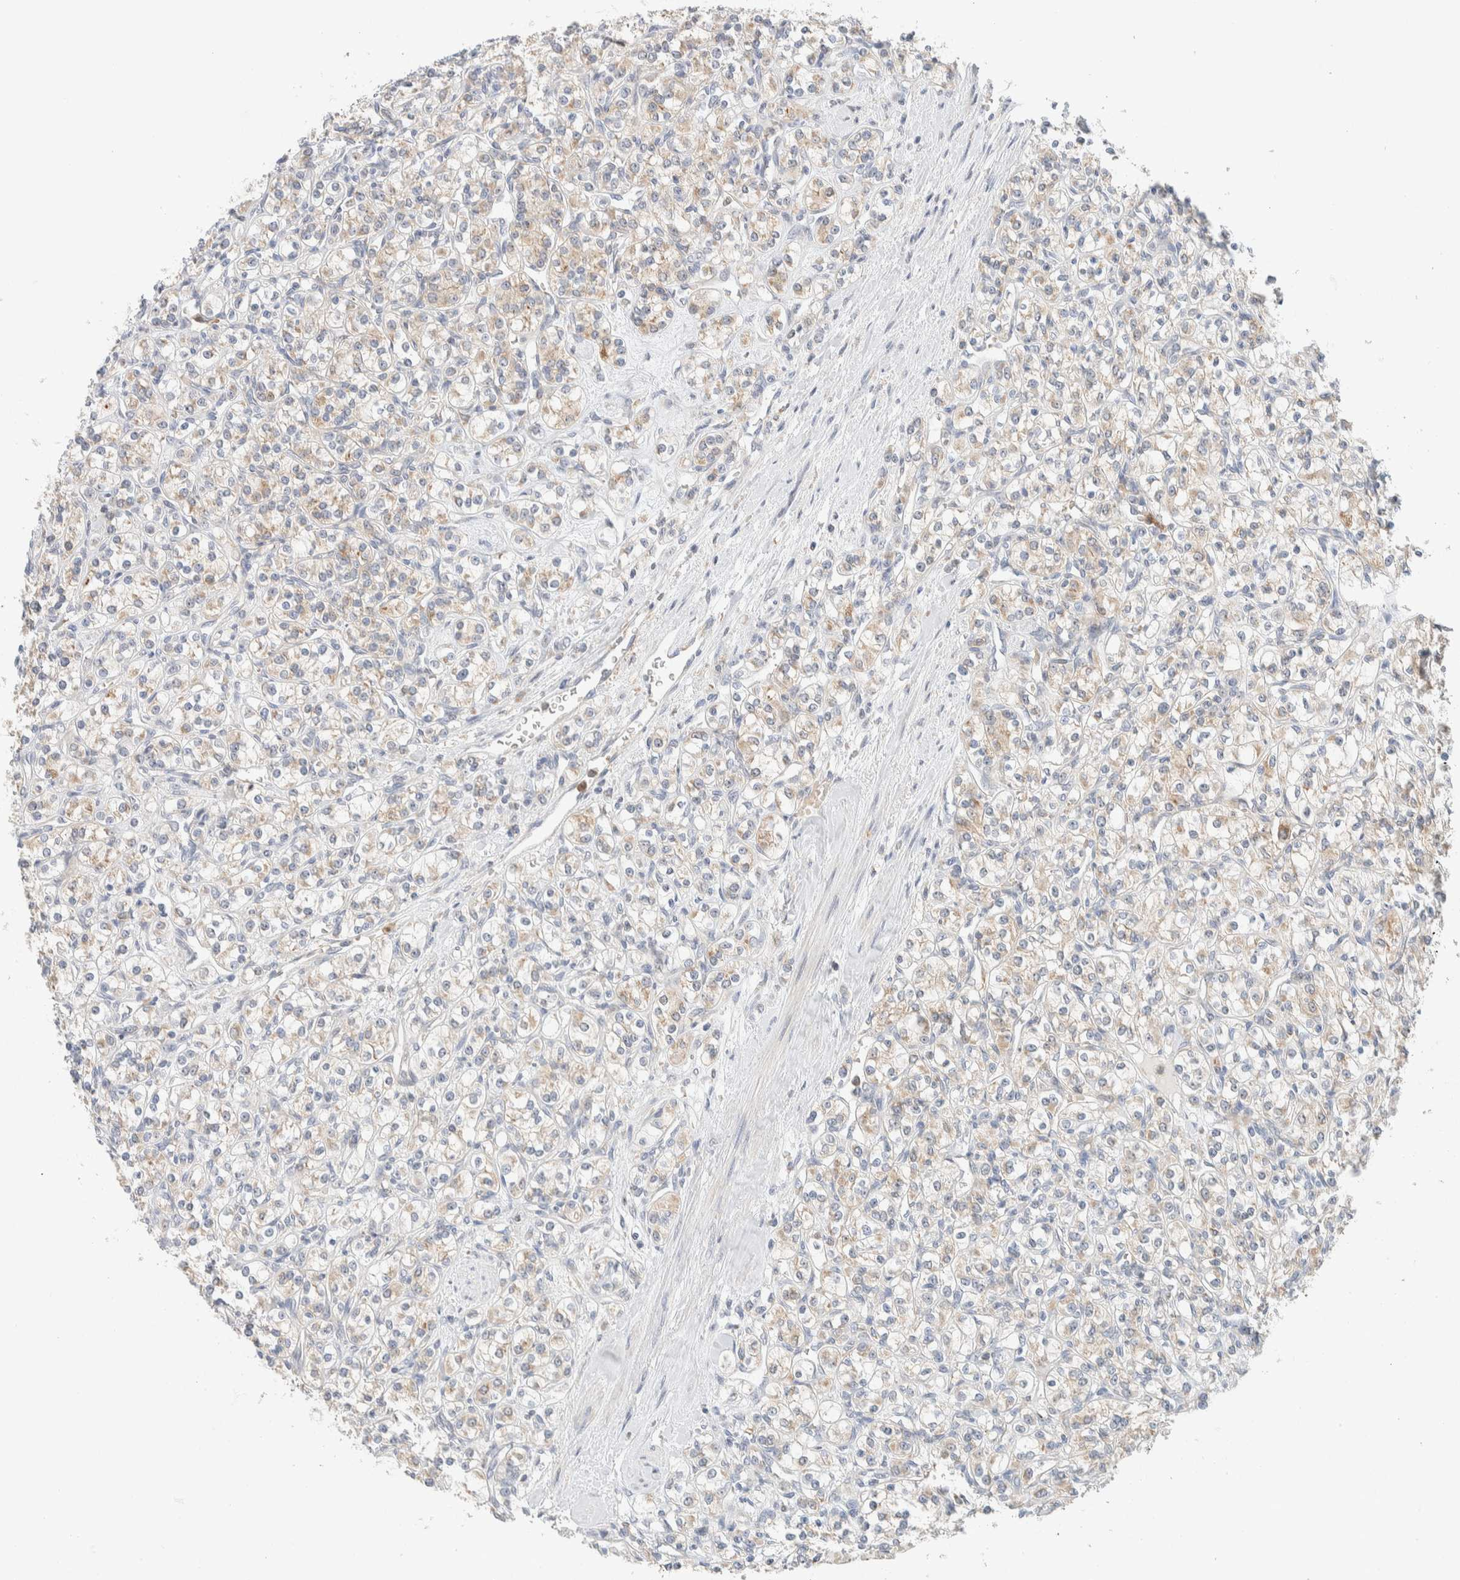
{"staining": {"intensity": "weak", "quantity": "25%-75%", "location": "cytoplasmic/membranous"}, "tissue": "renal cancer", "cell_type": "Tumor cells", "image_type": "cancer", "snomed": [{"axis": "morphology", "description": "Adenocarcinoma, NOS"}, {"axis": "topography", "description": "Kidney"}], "caption": "Renal adenocarcinoma was stained to show a protein in brown. There is low levels of weak cytoplasmic/membranous positivity in about 25%-75% of tumor cells.", "gene": "HDHD3", "patient": {"sex": "male", "age": 77}}